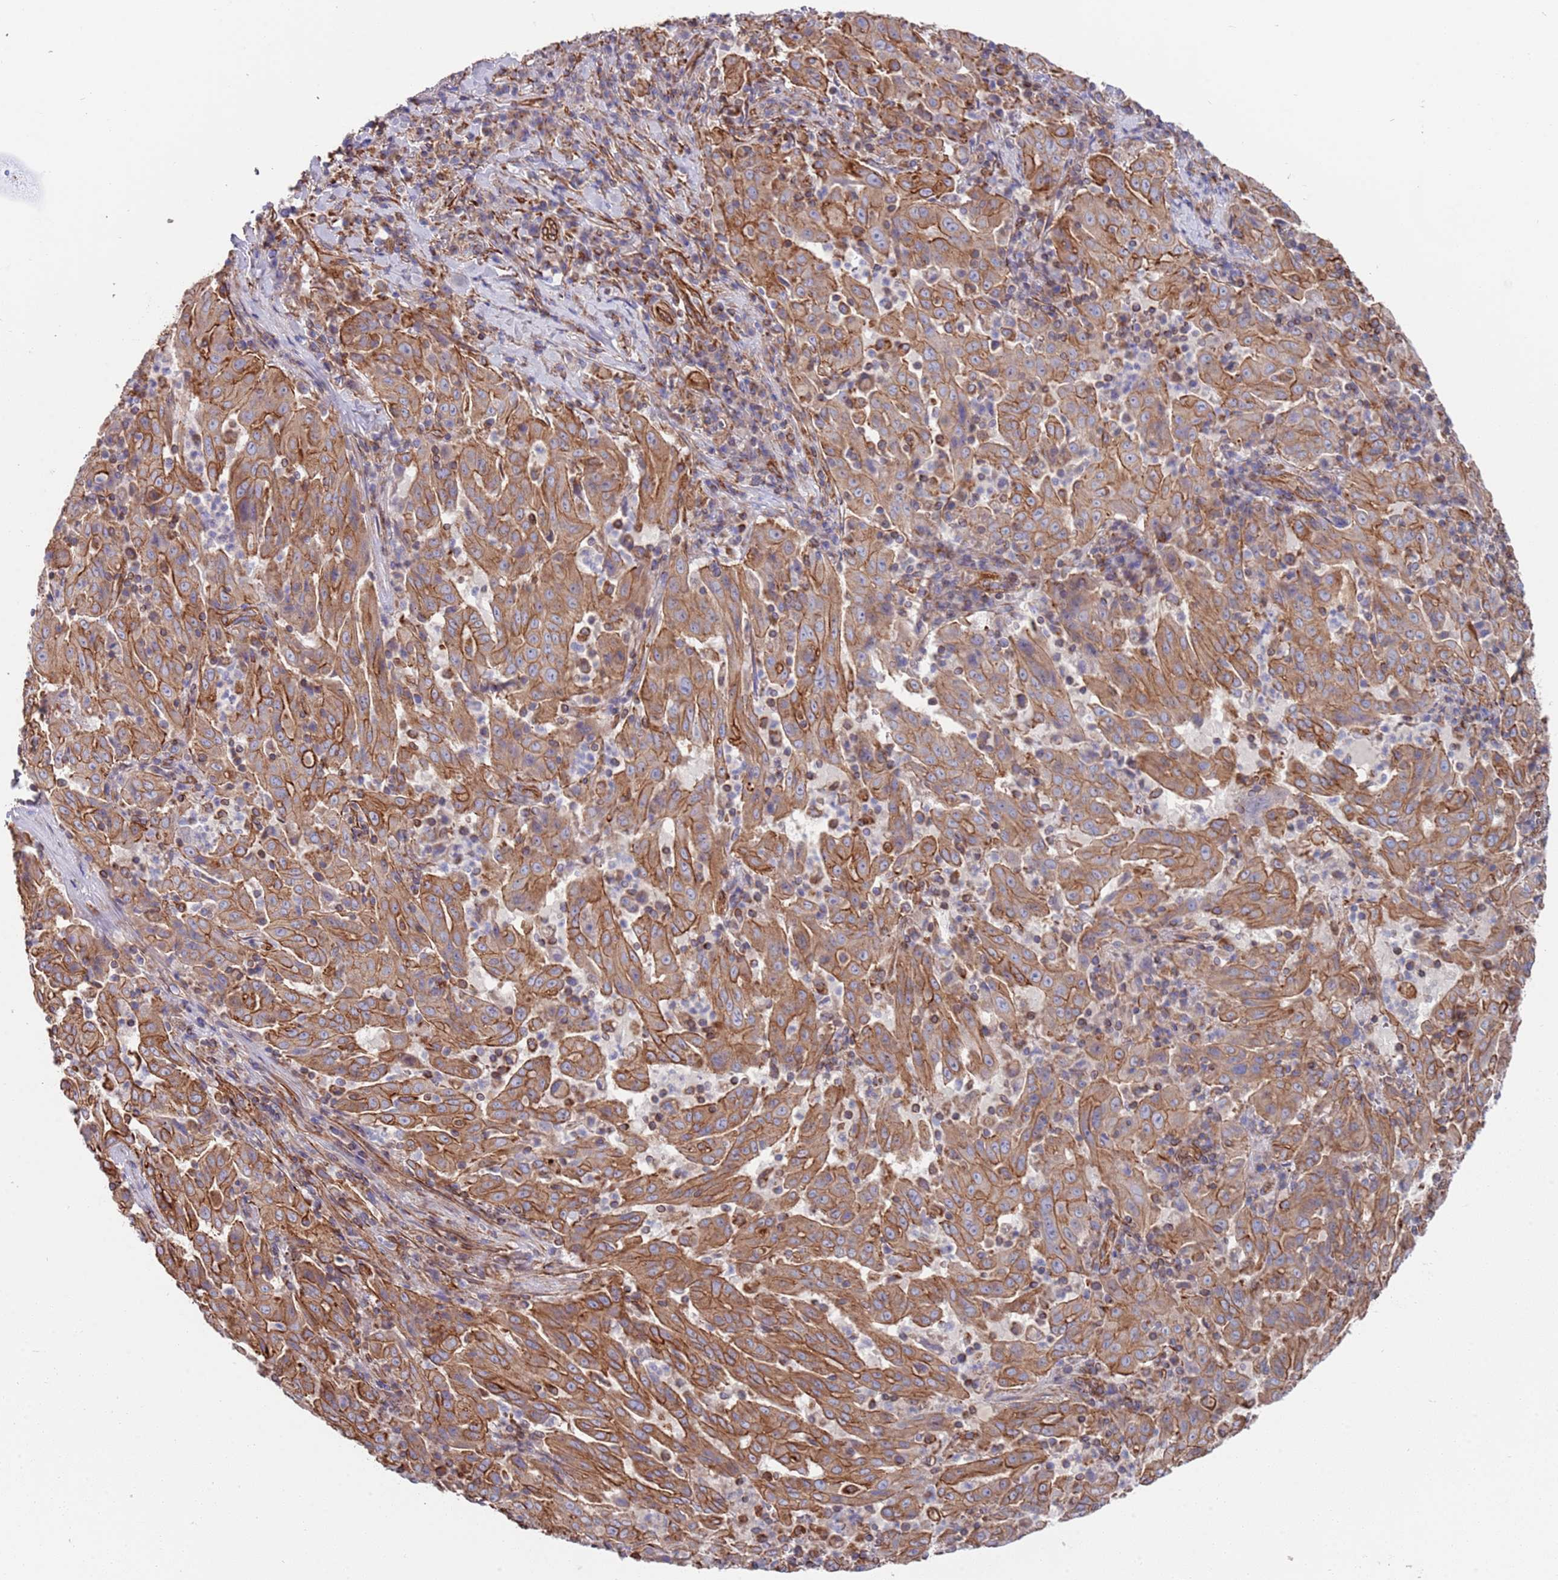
{"staining": {"intensity": "moderate", "quantity": ">75%", "location": "cytoplasmic/membranous"}, "tissue": "pancreatic cancer", "cell_type": "Tumor cells", "image_type": "cancer", "snomed": [{"axis": "morphology", "description": "Adenocarcinoma, NOS"}, {"axis": "topography", "description": "Pancreas"}], "caption": "Immunohistochemical staining of pancreatic cancer reveals moderate cytoplasmic/membranous protein positivity in approximately >75% of tumor cells. (DAB IHC with brightfield microscopy, high magnification).", "gene": "JAKMIP2", "patient": {"sex": "male", "age": 63}}